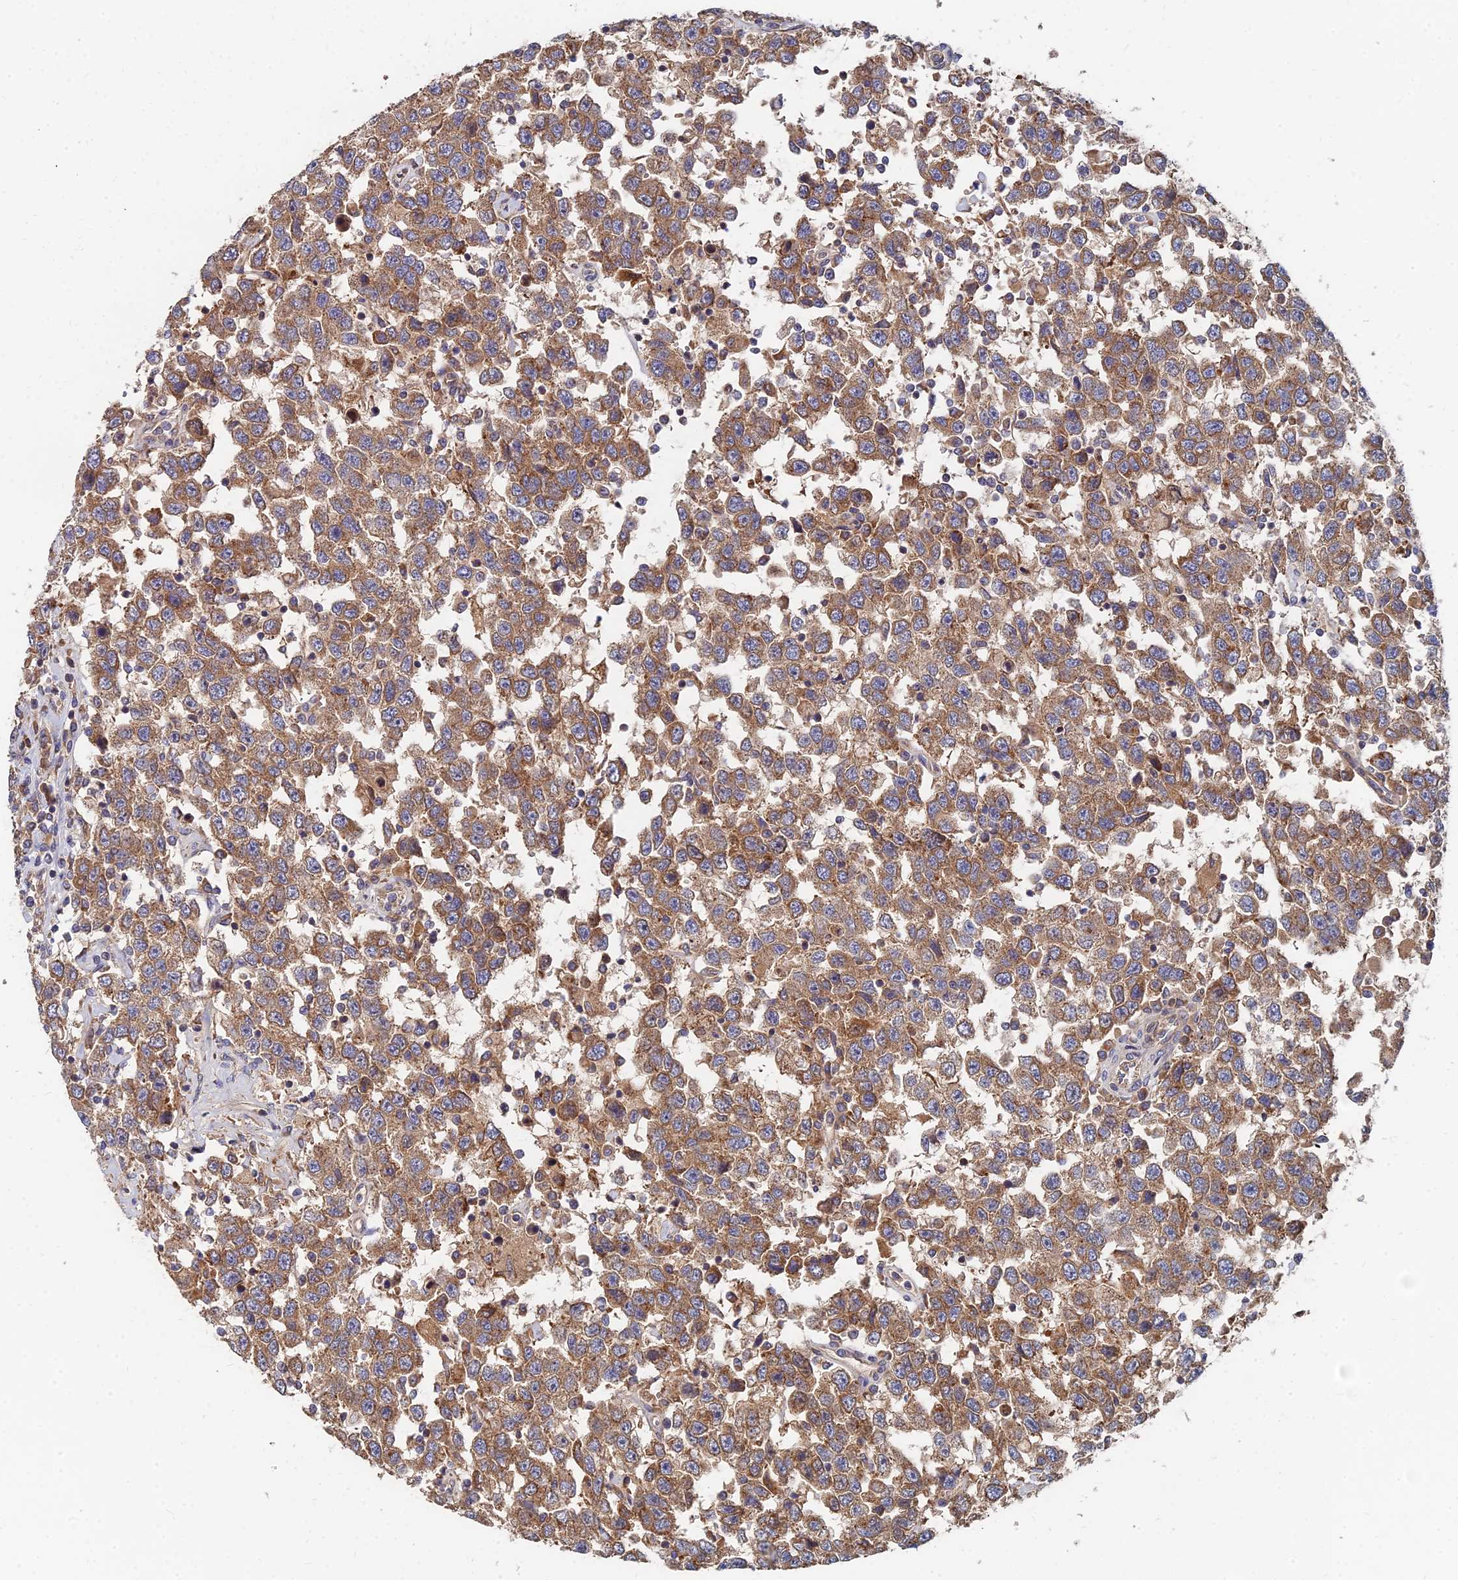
{"staining": {"intensity": "moderate", "quantity": ">75%", "location": "cytoplasmic/membranous"}, "tissue": "testis cancer", "cell_type": "Tumor cells", "image_type": "cancer", "snomed": [{"axis": "morphology", "description": "Seminoma, NOS"}, {"axis": "topography", "description": "Testis"}], "caption": "Testis cancer stained for a protein shows moderate cytoplasmic/membranous positivity in tumor cells.", "gene": "CCZ1", "patient": {"sex": "male", "age": 41}}